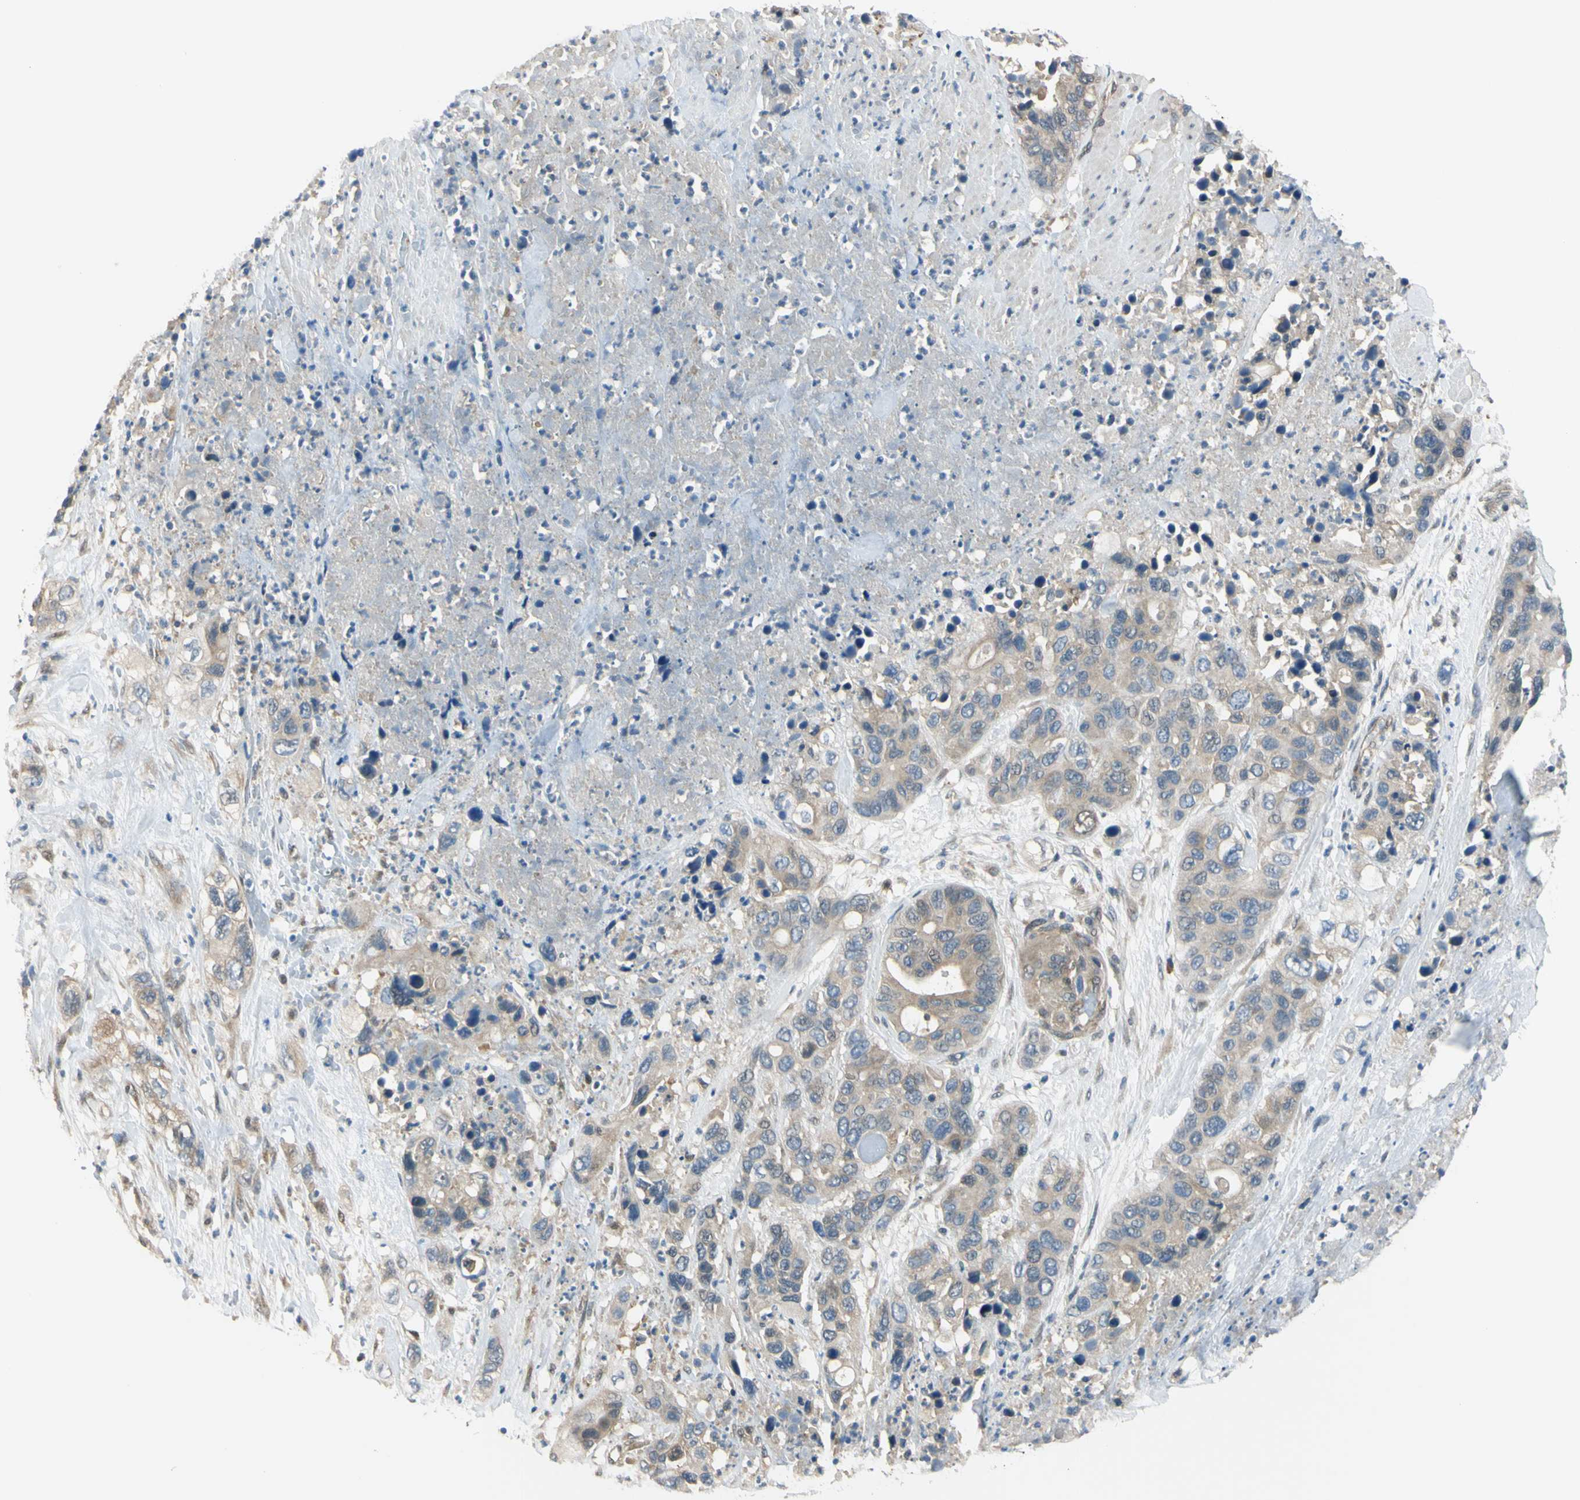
{"staining": {"intensity": "weak", "quantity": ">75%", "location": "cytoplasmic/membranous"}, "tissue": "pancreatic cancer", "cell_type": "Tumor cells", "image_type": "cancer", "snomed": [{"axis": "morphology", "description": "Adenocarcinoma, NOS"}, {"axis": "topography", "description": "Pancreas"}], "caption": "Protein expression by immunohistochemistry (IHC) exhibits weak cytoplasmic/membranous positivity in about >75% of tumor cells in adenocarcinoma (pancreatic).", "gene": "RASGRF1", "patient": {"sex": "female", "age": 71}}